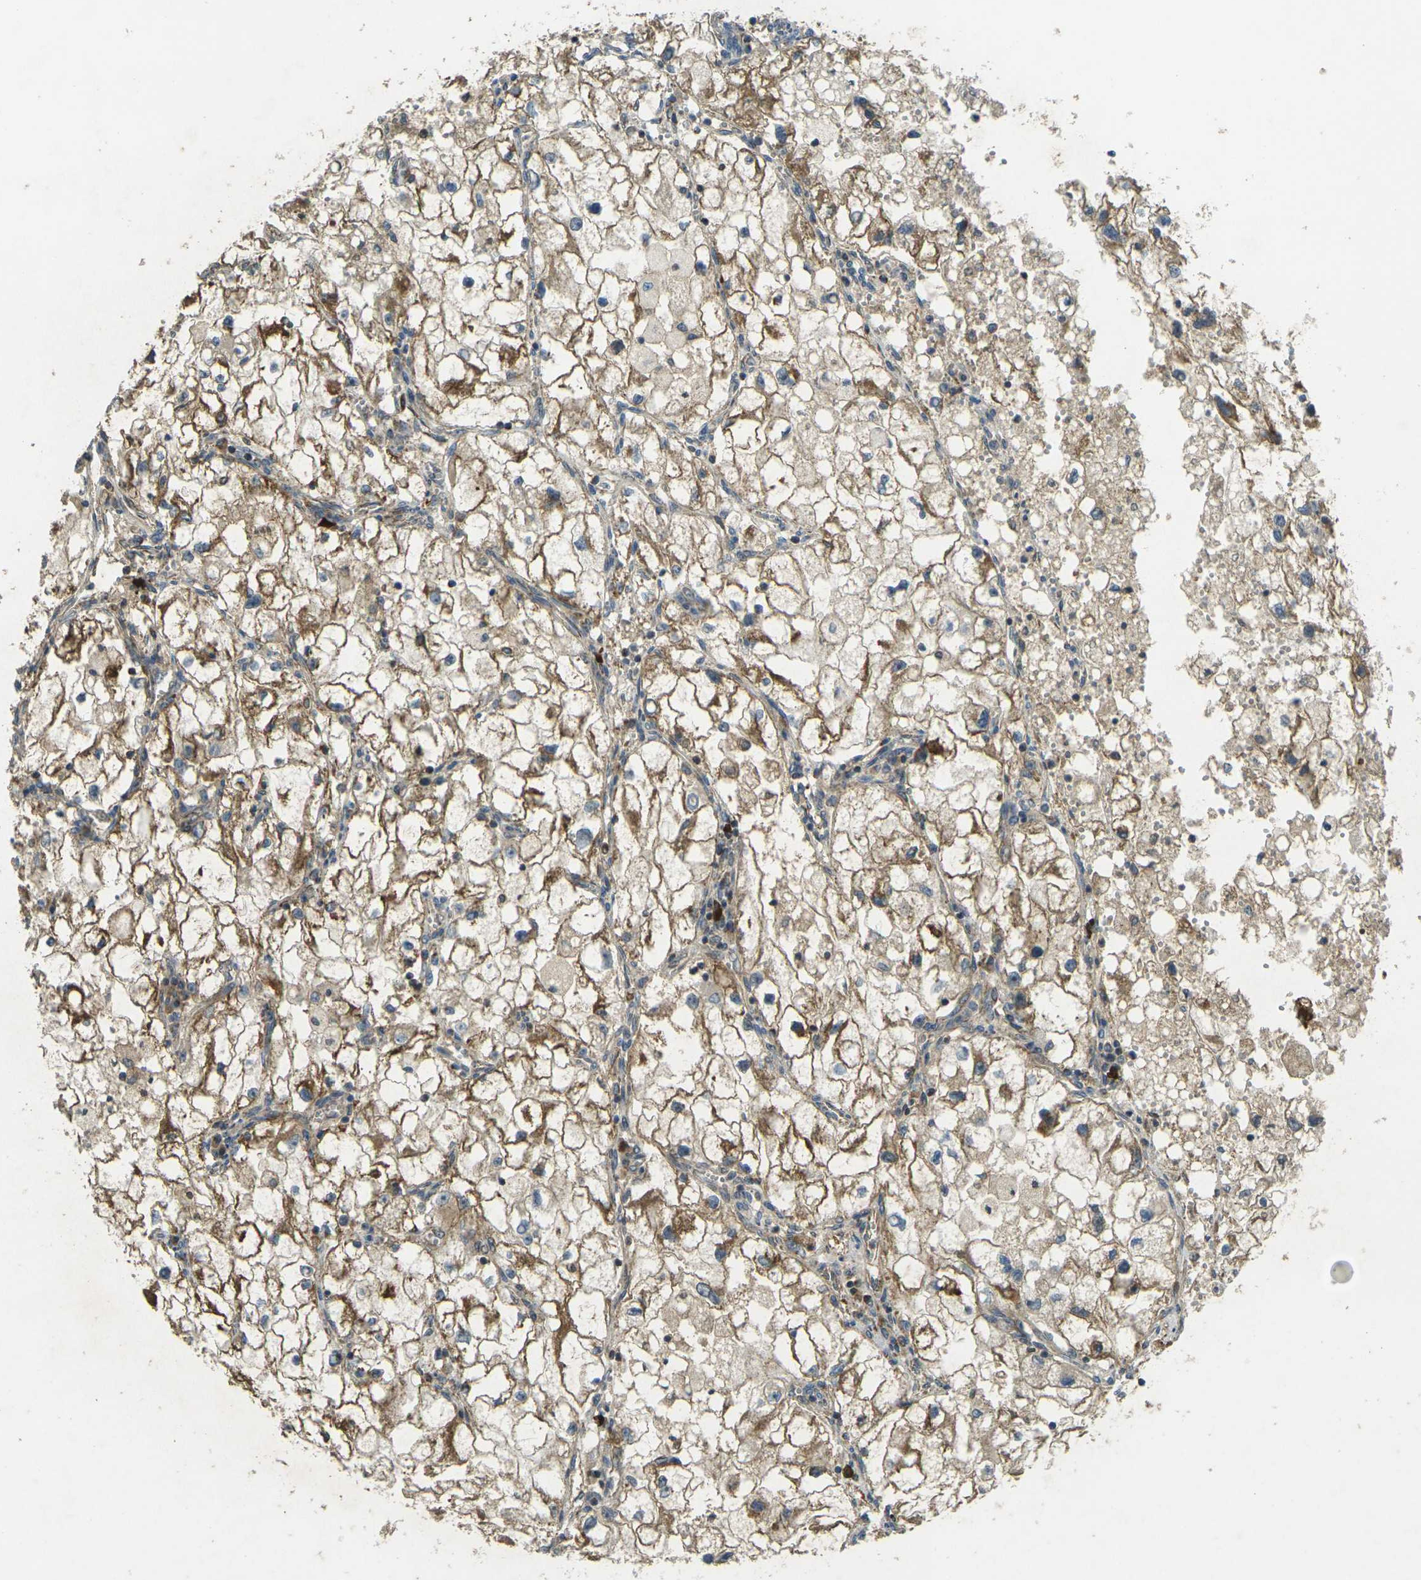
{"staining": {"intensity": "moderate", "quantity": ">75%", "location": "cytoplasmic/membranous"}, "tissue": "renal cancer", "cell_type": "Tumor cells", "image_type": "cancer", "snomed": [{"axis": "morphology", "description": "Adenocarcinoma, NOS"}, {"axis": "topography", "description": "Kidney"}], "caption": "Brown immunohistochemical staining in renal cancer reveals moderate cytoplasmic/membranous staining in about >75% of tumor cells. (DAB (3,3'-diaminobenzidine) IHC, brown staining for protein, blue staining for nuclei).", "gene": "IGF1R", "patient": {"sex": "female", "age": 70}}